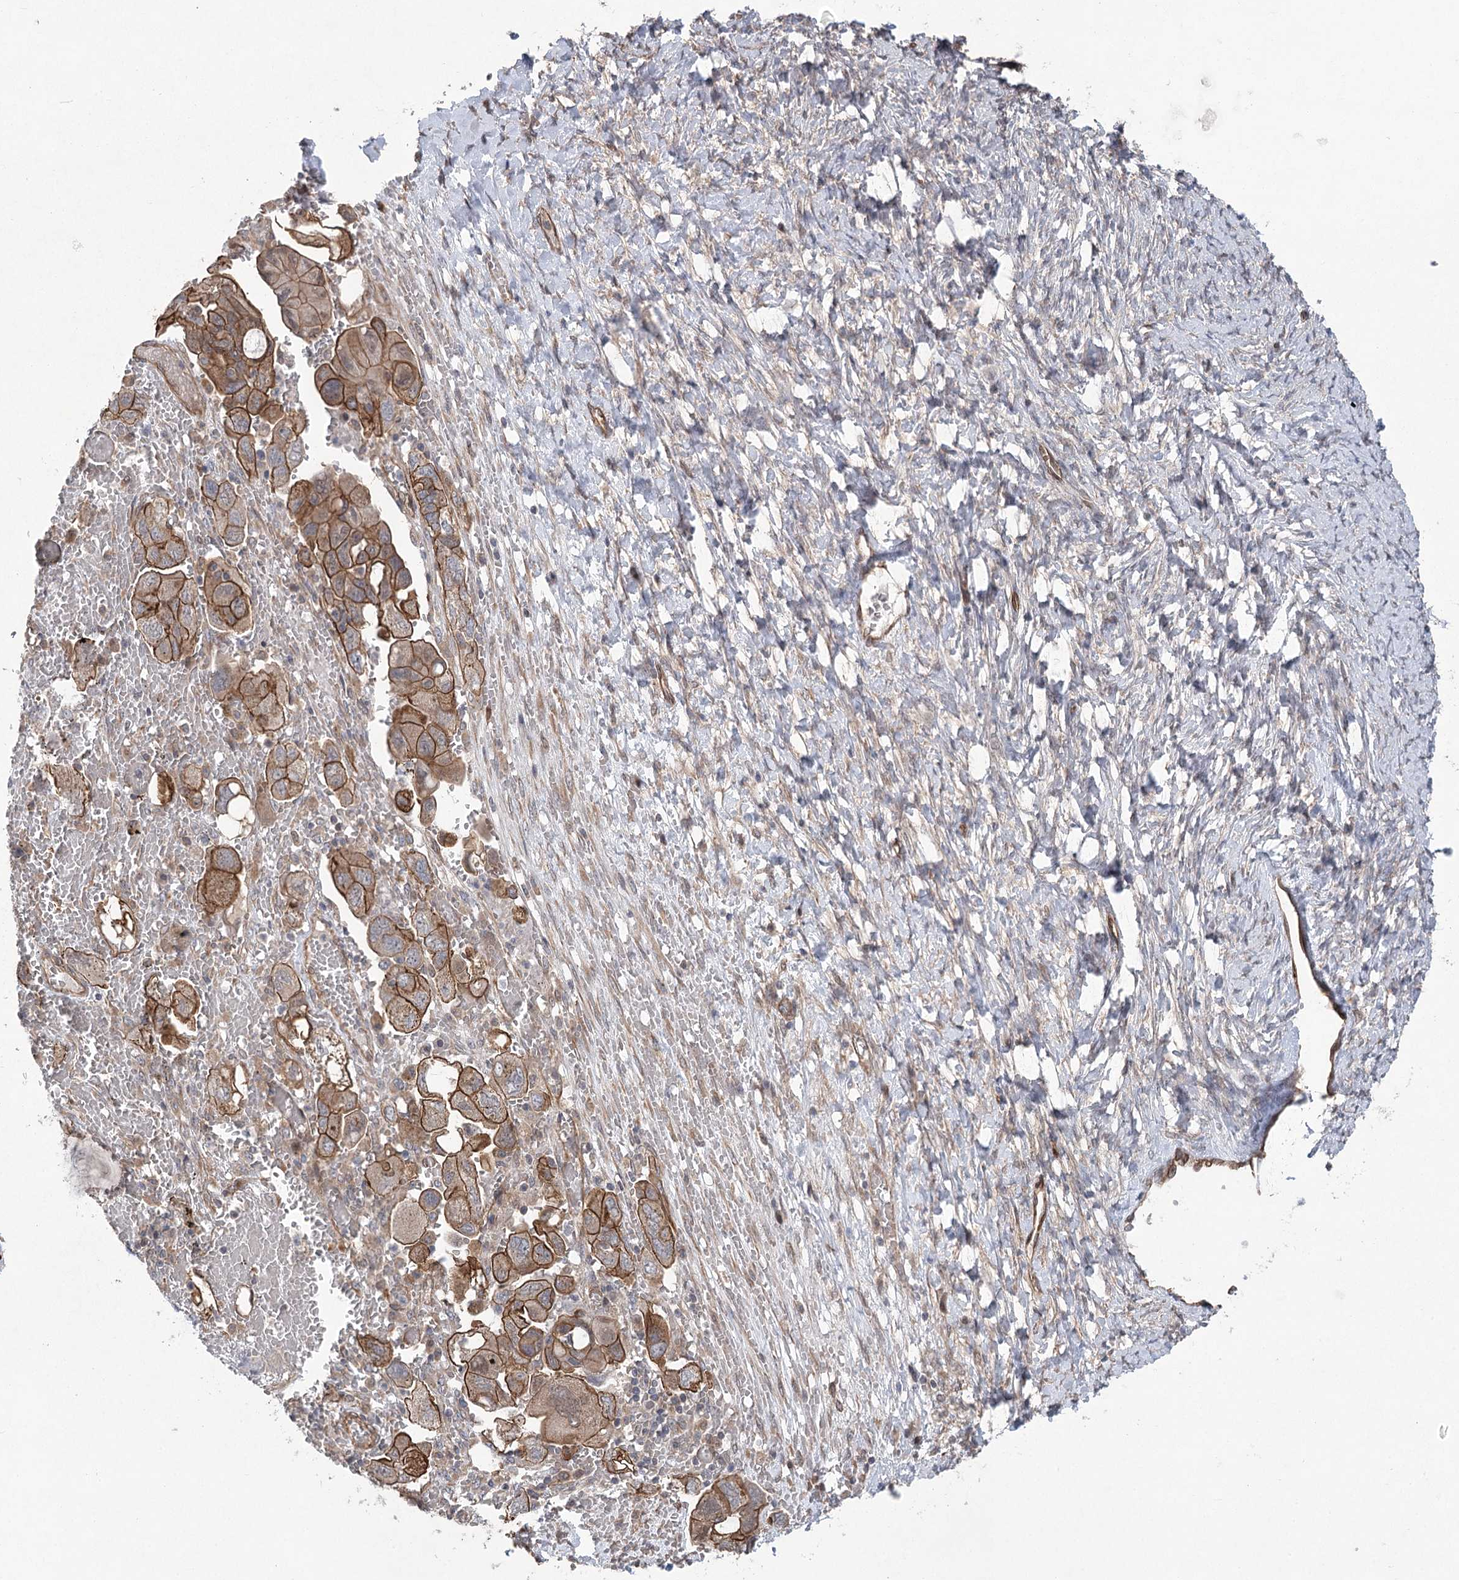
{"staining": {"intensity": "moderate", "quantity": ">75%", "location": "cytoplasmic/membranous"}, "tissue": "ovarian cancer", "cell_type": "Tumor cells", "image_type": "cancer", "snomed": [{"axis": "morphology", "description": "Carcinoma, NOS"}, {"axis": "morphology", "description": "Cystadenocarcinoma, serous, NOS"}, {"axis": "topography", "description": "Ovary"}], "caption": "Immunohistochemical staining of ovarian cancer exhibits medium levels of moderate cytoplasmic/membranous staining in approximately >75% of tumor cells.", "gene": "RWDD4", "patient": {"sex": "female", "age": 69}}